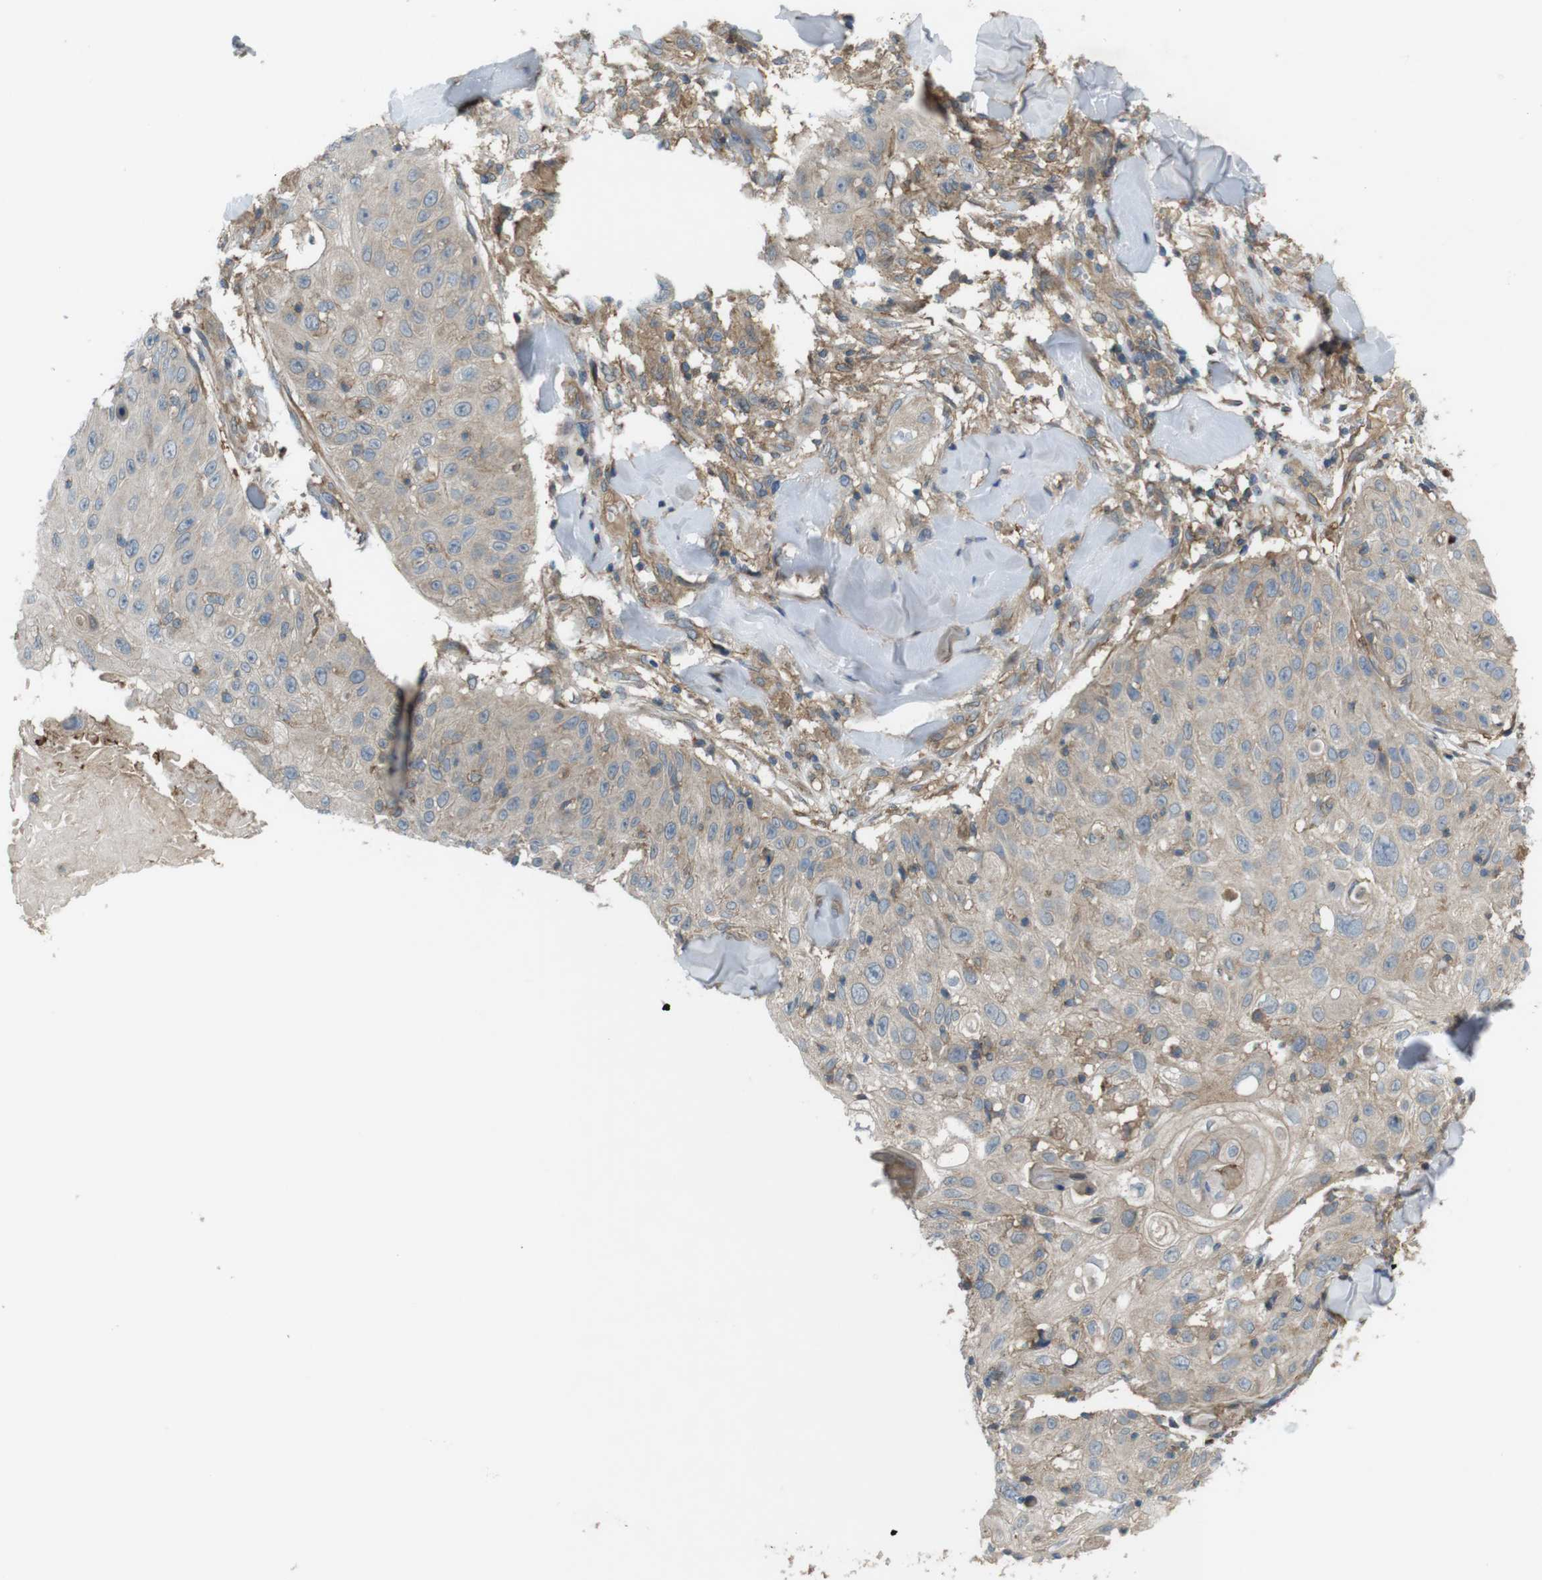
{"staining": {"intensity": "weak", "quantity": "<25%", "location": "cytoplasmic/membranous"}, "tissue": "skin cancer", "cell_type": "Tumor cells", "image_type": "cancer", "snomed": [{"axis": "morphology", "description": "Squamous cell carcinoma, NOS"}, {"axis": "topography", "description": "Skin"}], "caption": "Skin cancer (squamous cell carcinoma) was stained to show a protein in brown. There is no significant positivity in tumor cells. The staining was performed using DAB (3,3'-diaminobenzidine) to visualize the protein expression in brown, while the nuclei were stained in blue with hematoxylin (Magnification: 20x).", "gene": "DDAH2", "patient": {"sex": "male", "age": 86}}